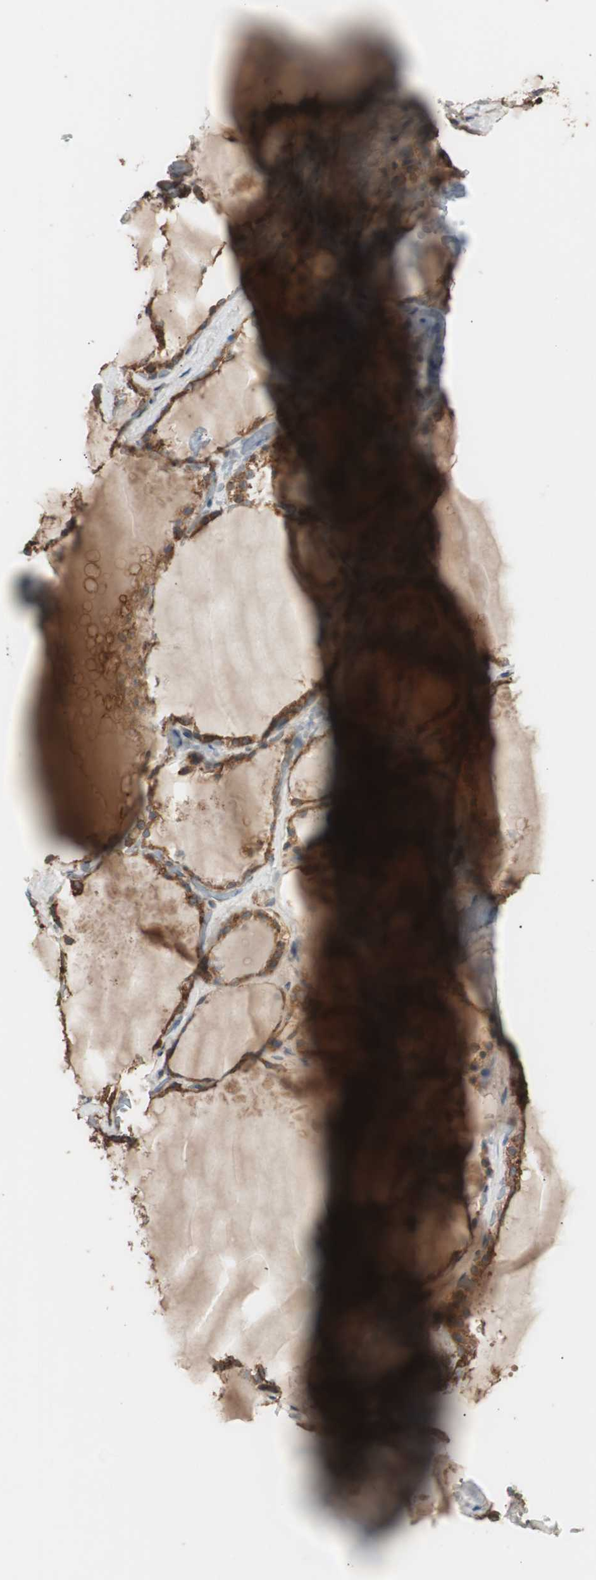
{"staining": {"intensity": "moderate", "quantity": ">75%", "location": "cytoplasmic/membranous"}, "tissue": "thyroid gland", "cell_type": "Glandular cells", "image_type": "normal", "snomed": [{"axis": "morphology", "description": "Normal tissue, NOS"}, {"axis": "topography", "description": "Thyroid gland"}], "caption": "Glandular cells show medium levels of moderate cytoplasmic/membranous expression in approximately >75% of cells in unremarkable thyroid gland. Nuclei are stained in blue.", "gene": "LZTS1", "patient": {"sex": "male", "age": 61}}